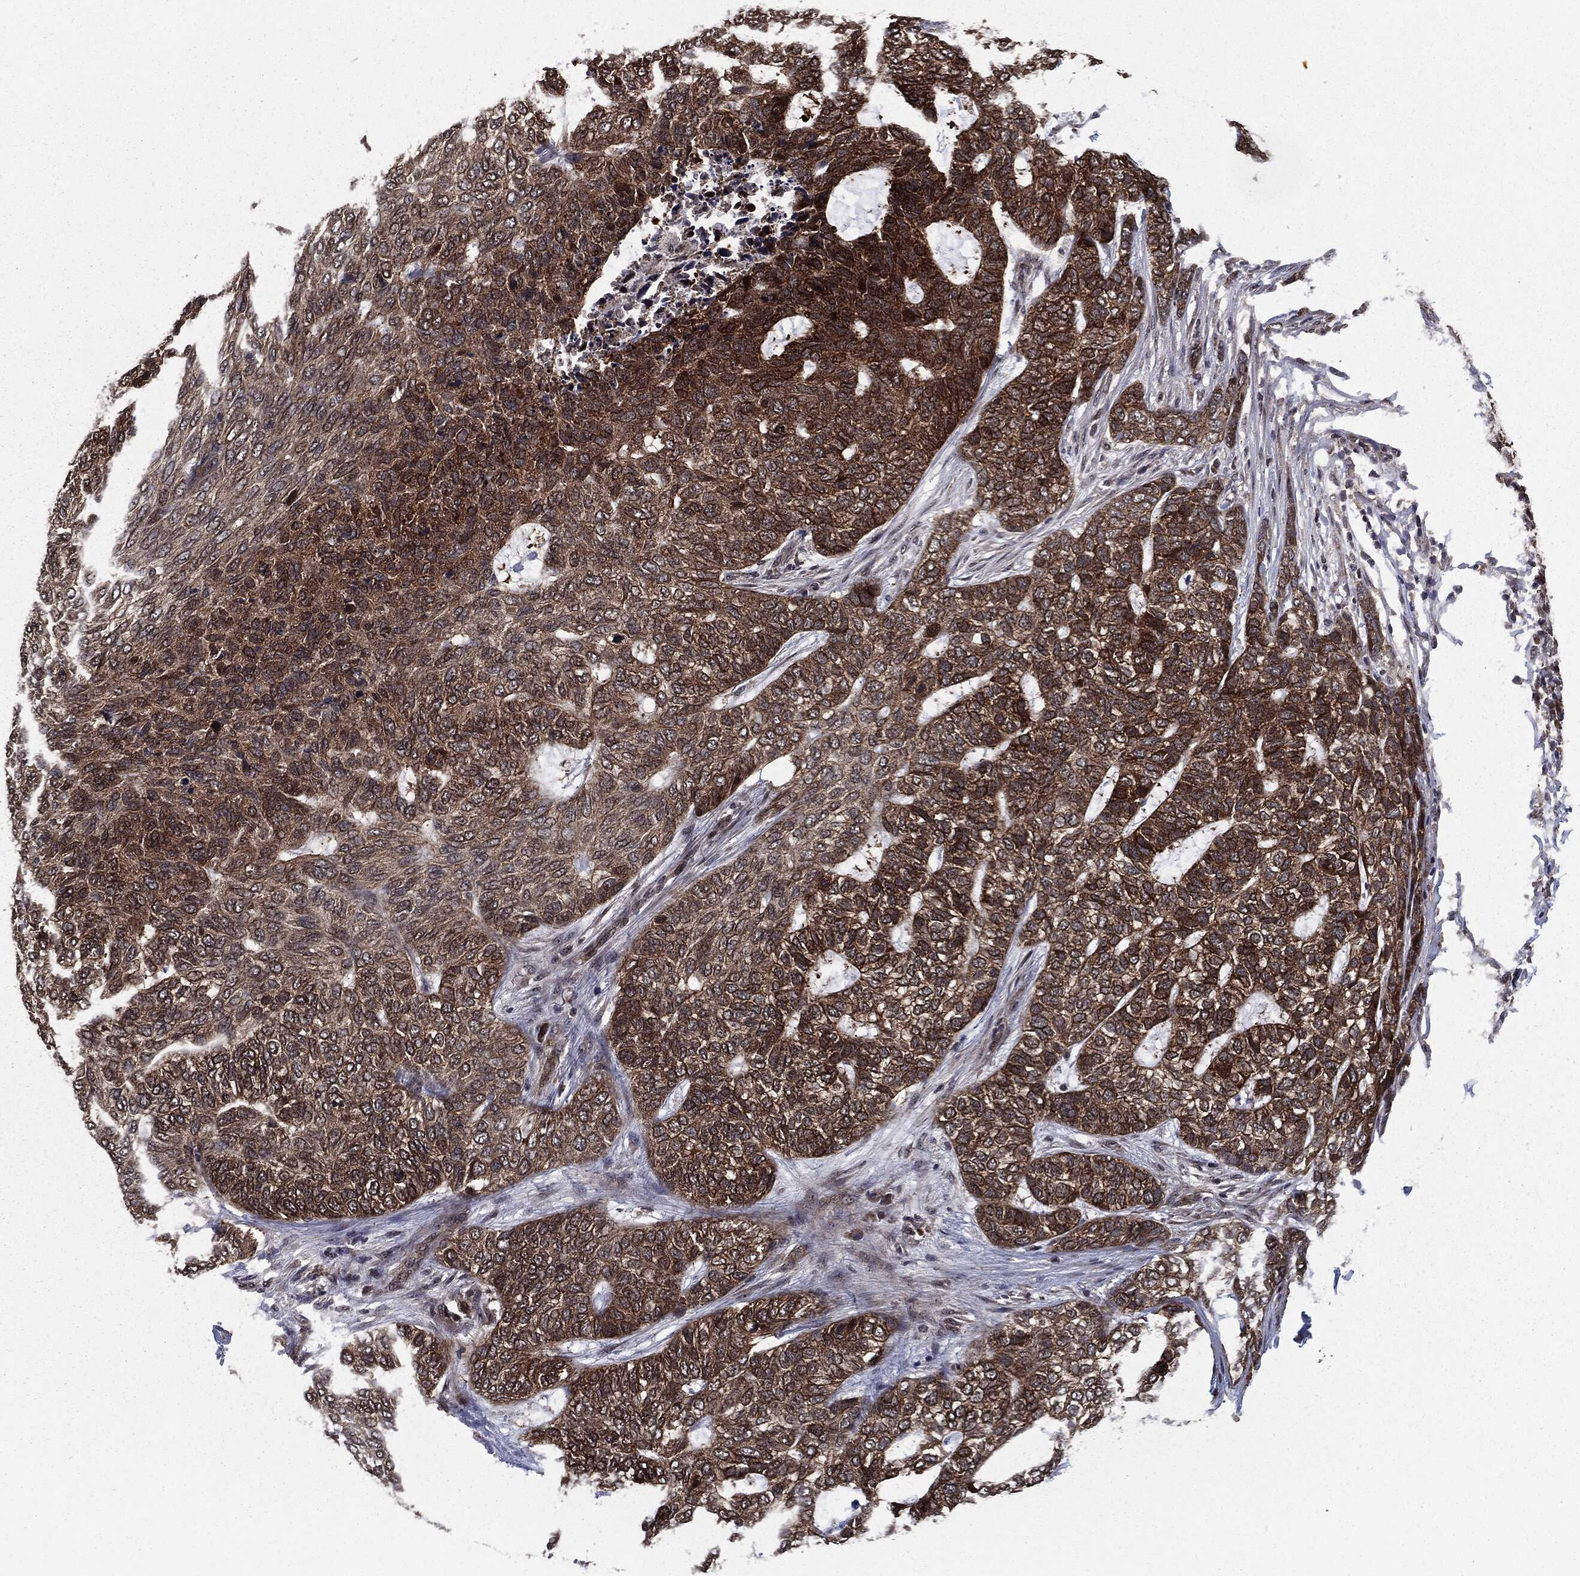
{"staining": {"intensity": "strong", "quantity": "25%-75%", "location": "cytoplasmic/membranous"}, "tissue": "skin cancer", "cell_type": "Tumor cells", "image_type": "cancer", "snomed": [{"axis": "morphology", "description": "Basal cell carcinoma"}, {"axis": "topography", "description": "Skin"}], "caption": "Approximately 25%-75% of tumor cells in skin cancer exhibit strong cytoplasmic/membranous protein staining as visualized by brown immunohistochemical staining.", "gene": "PTPA", "patient": {"sex": "female", "age": 65}}